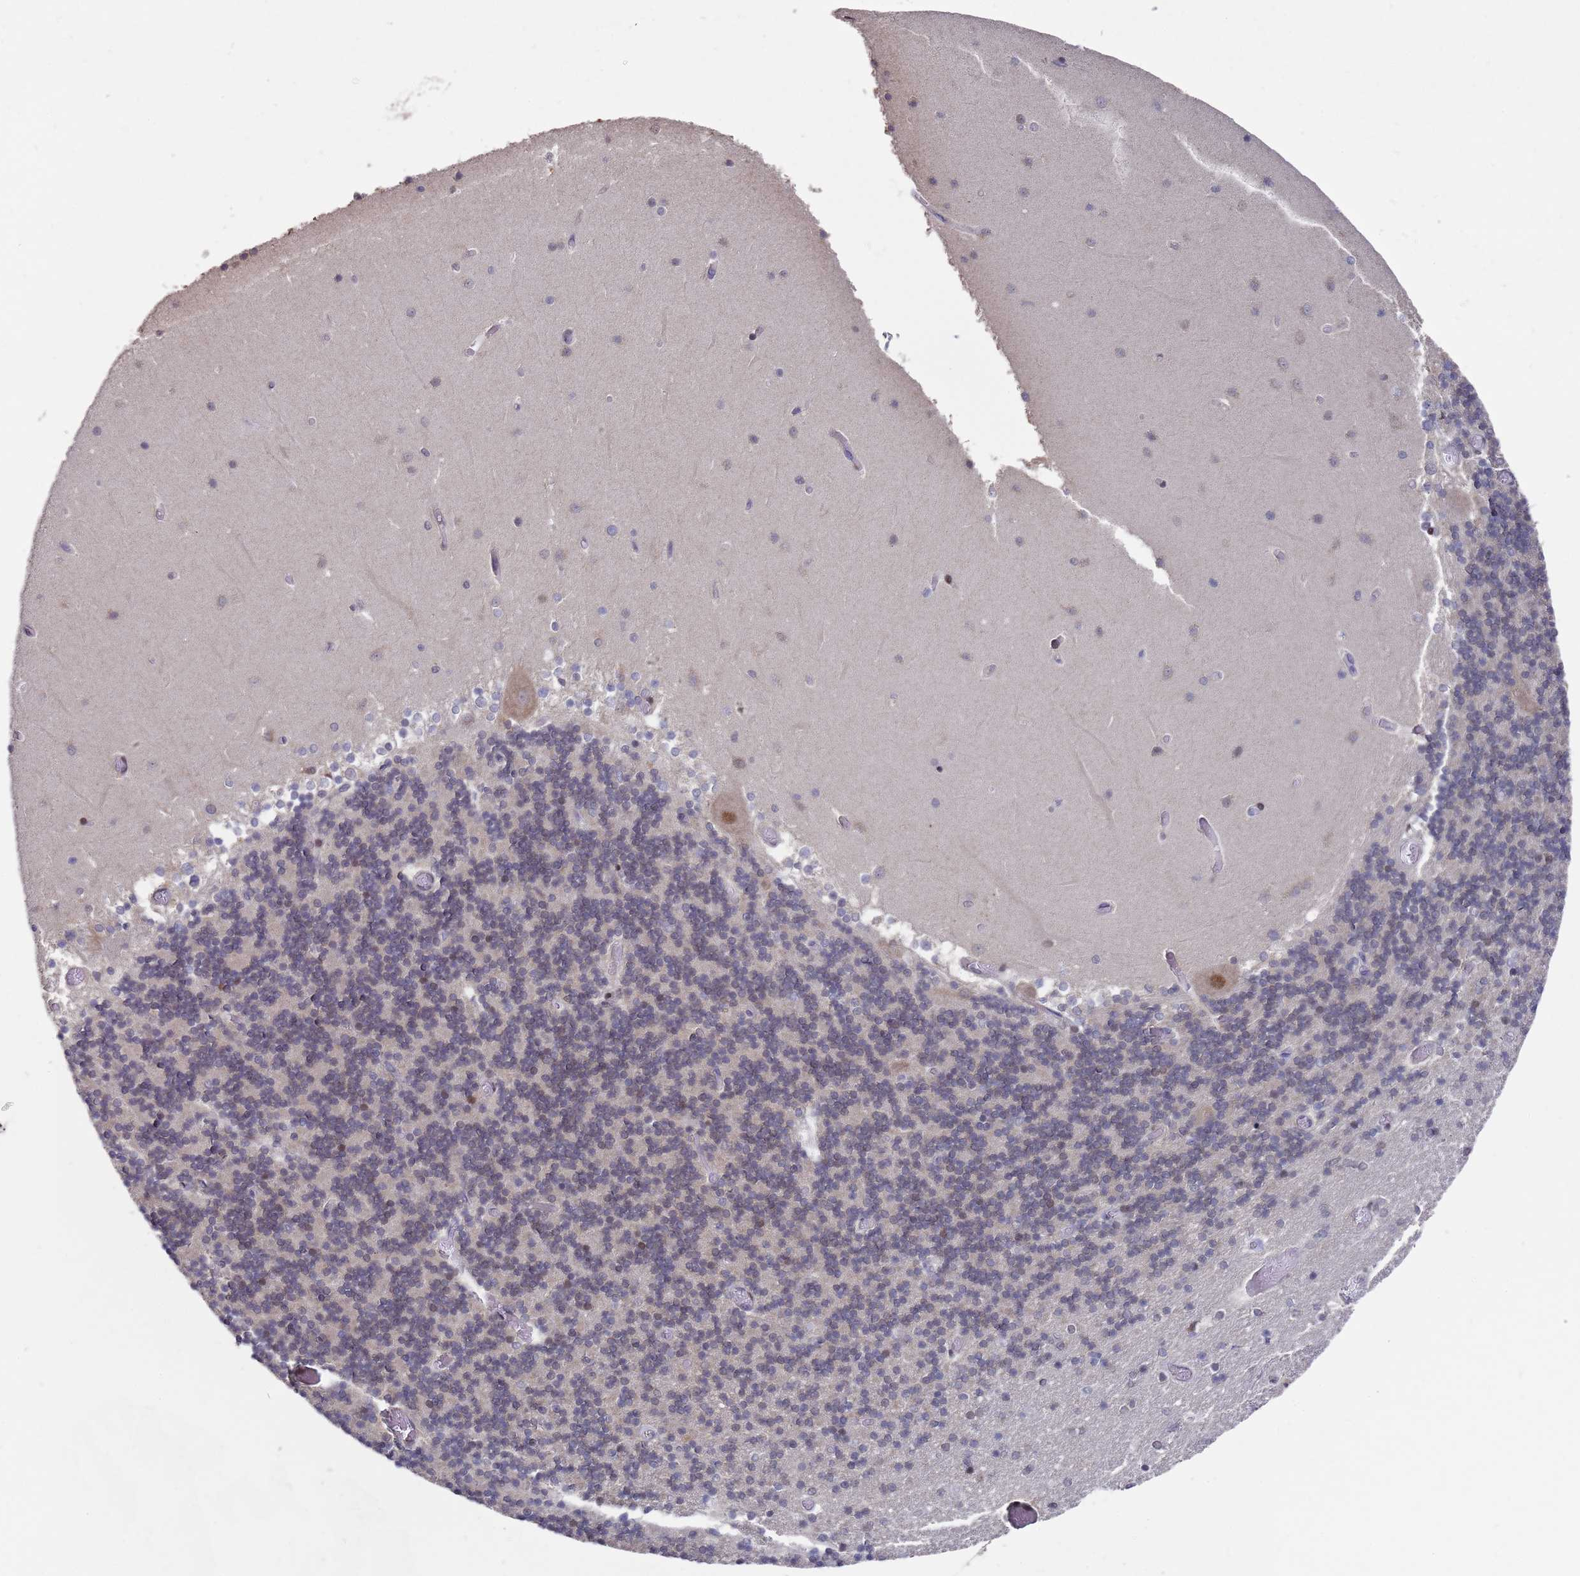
{"staining": {"intensity": "moderate", "quantity": "25%-75%", "location": "nuclear"}, "tissue": "cerebellum", "cell_type": "Cells in granular layer", "image_type": "normal", "snomed": [{"axis": "morphology", "description": "Normal tissue, NOS"}, {"axis": "topography", "description": "Cerebellum"}], "caption": "Protein analysis of benign cerebellum reveals moderate nuclear positivity in about 25%-75% of cells in granular layer. (DAB IHC with brightfield microscopy, high magnification).", "gene": "COPS6", "patient": {"sex": "female", "age": 28}}